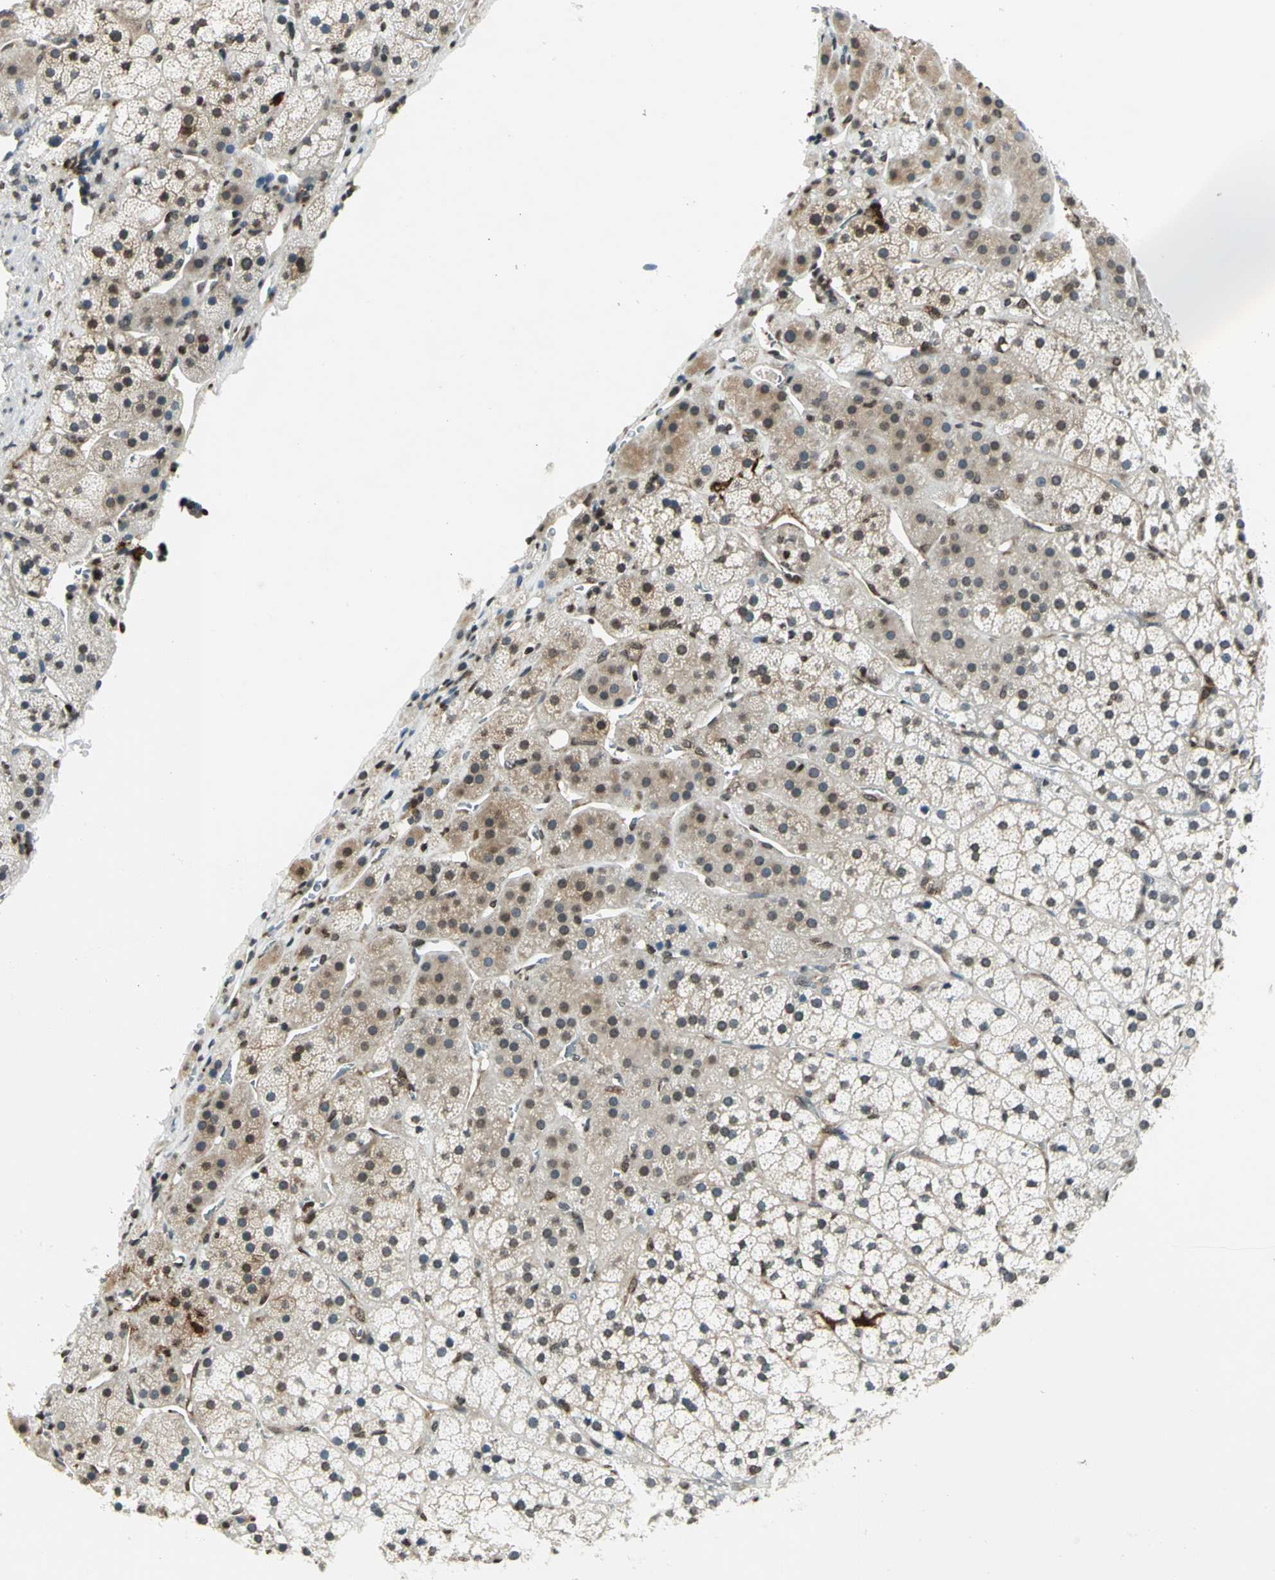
{"staining": {"intensity": "moderate", "quantity": "25%-75%", "location": "cytoplasmic/membranous"}, "tissue": "adrenal gland", "cell_type": "Glandular cells", "image_type": "normal", "snomed": [{"axis": "morphology", "description": "Normal tissue, NOS"}, {"axis": "topography", "description": "Adrenal gland"}], "caption": "Human adrenal gland stained with a brown dye reveals moderate cytoplasmic/membranous positive positivity in approximately 25%-75% of glandular cells.", "gene": "LGALS3", "patient": {"sex": "female", "age": 44}}